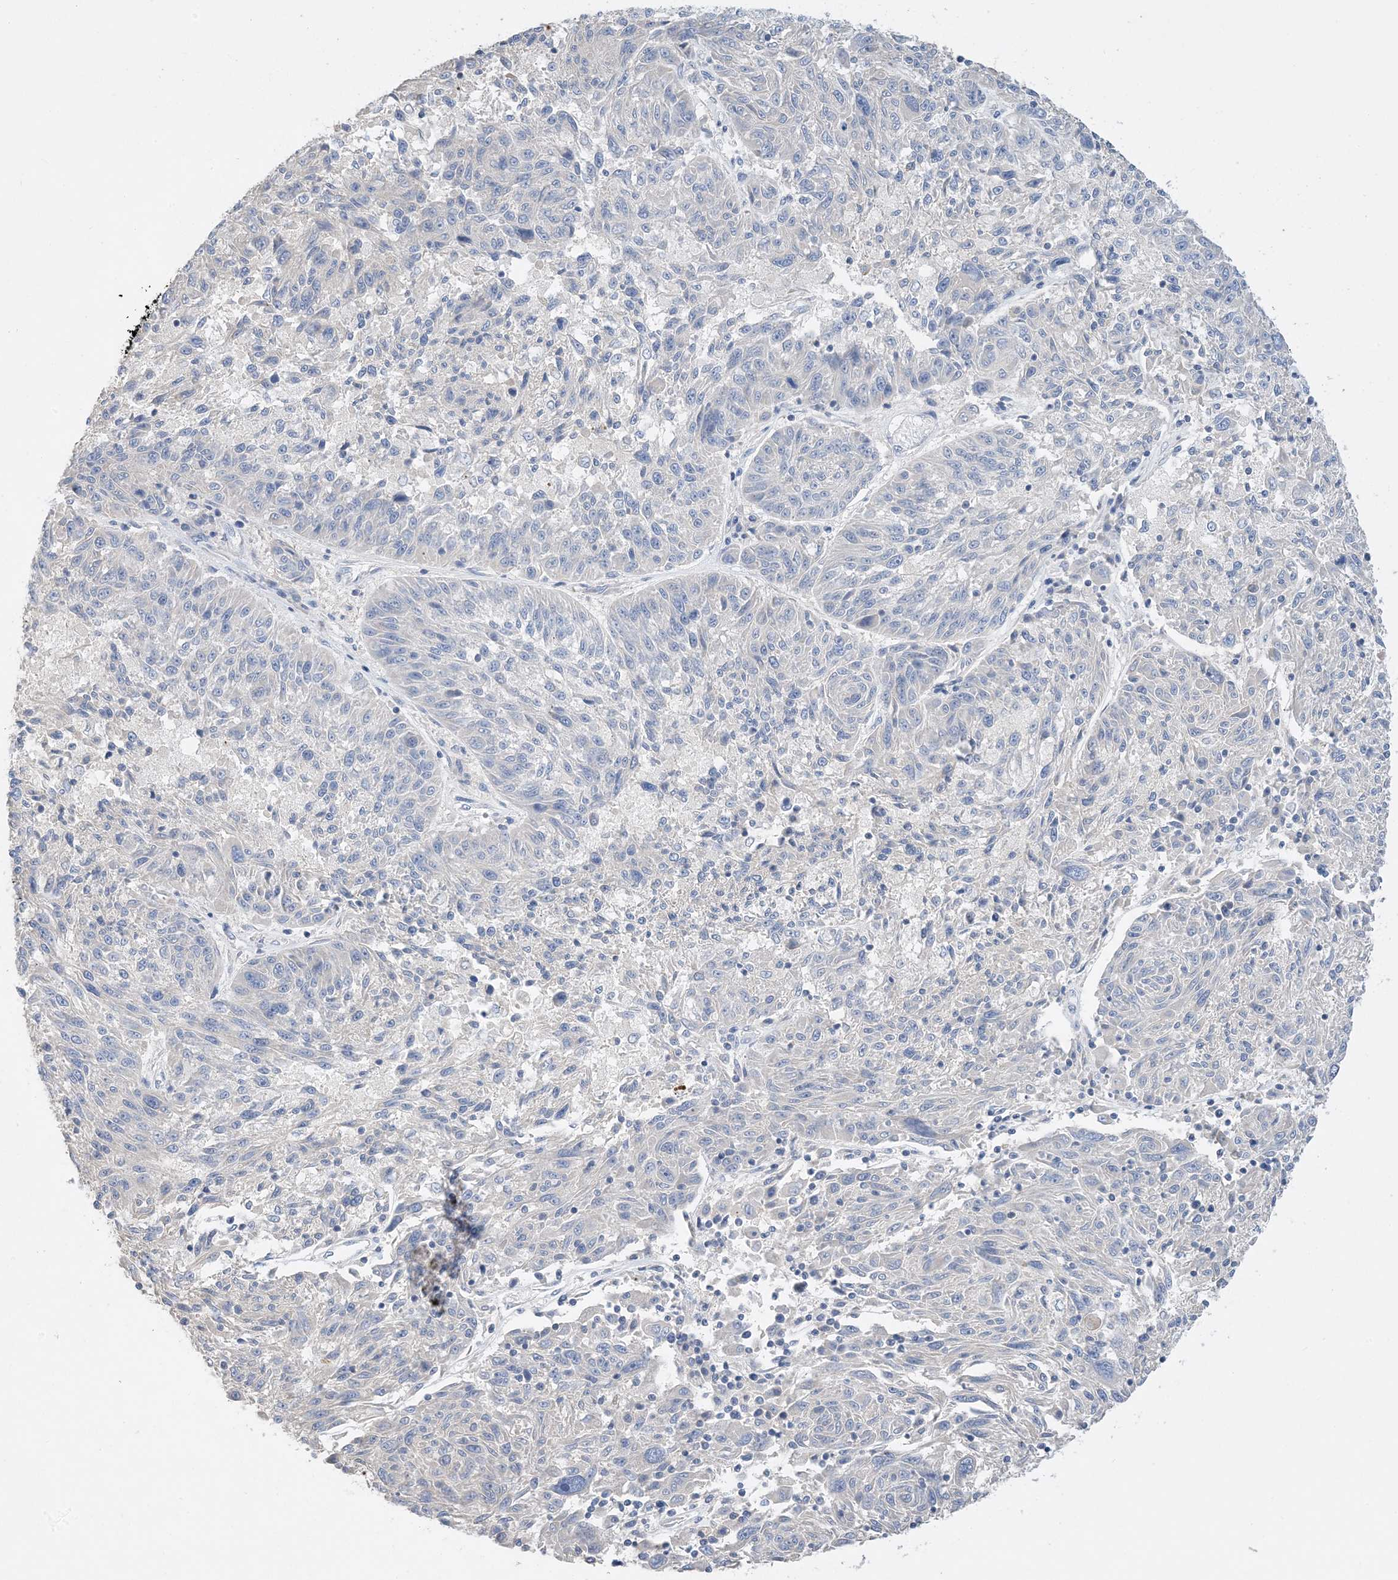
{"staining": {"intensity": "negative", "quantity": "none", "location": "none"}, "tissue": "melanoma", "cell_type": "Tumor cells", "image_type": "cancer", "snomed": [{"axis": "morphology", "description": "Malignant melanoma, NOS"}, {"axis": "topography", "description": "Skin"}], "caption": "Tumor cells are negative for brown protein staining in malignant melanoma.", "gene": "KPRP", "patient": {"sex": "male", "age": 53}}